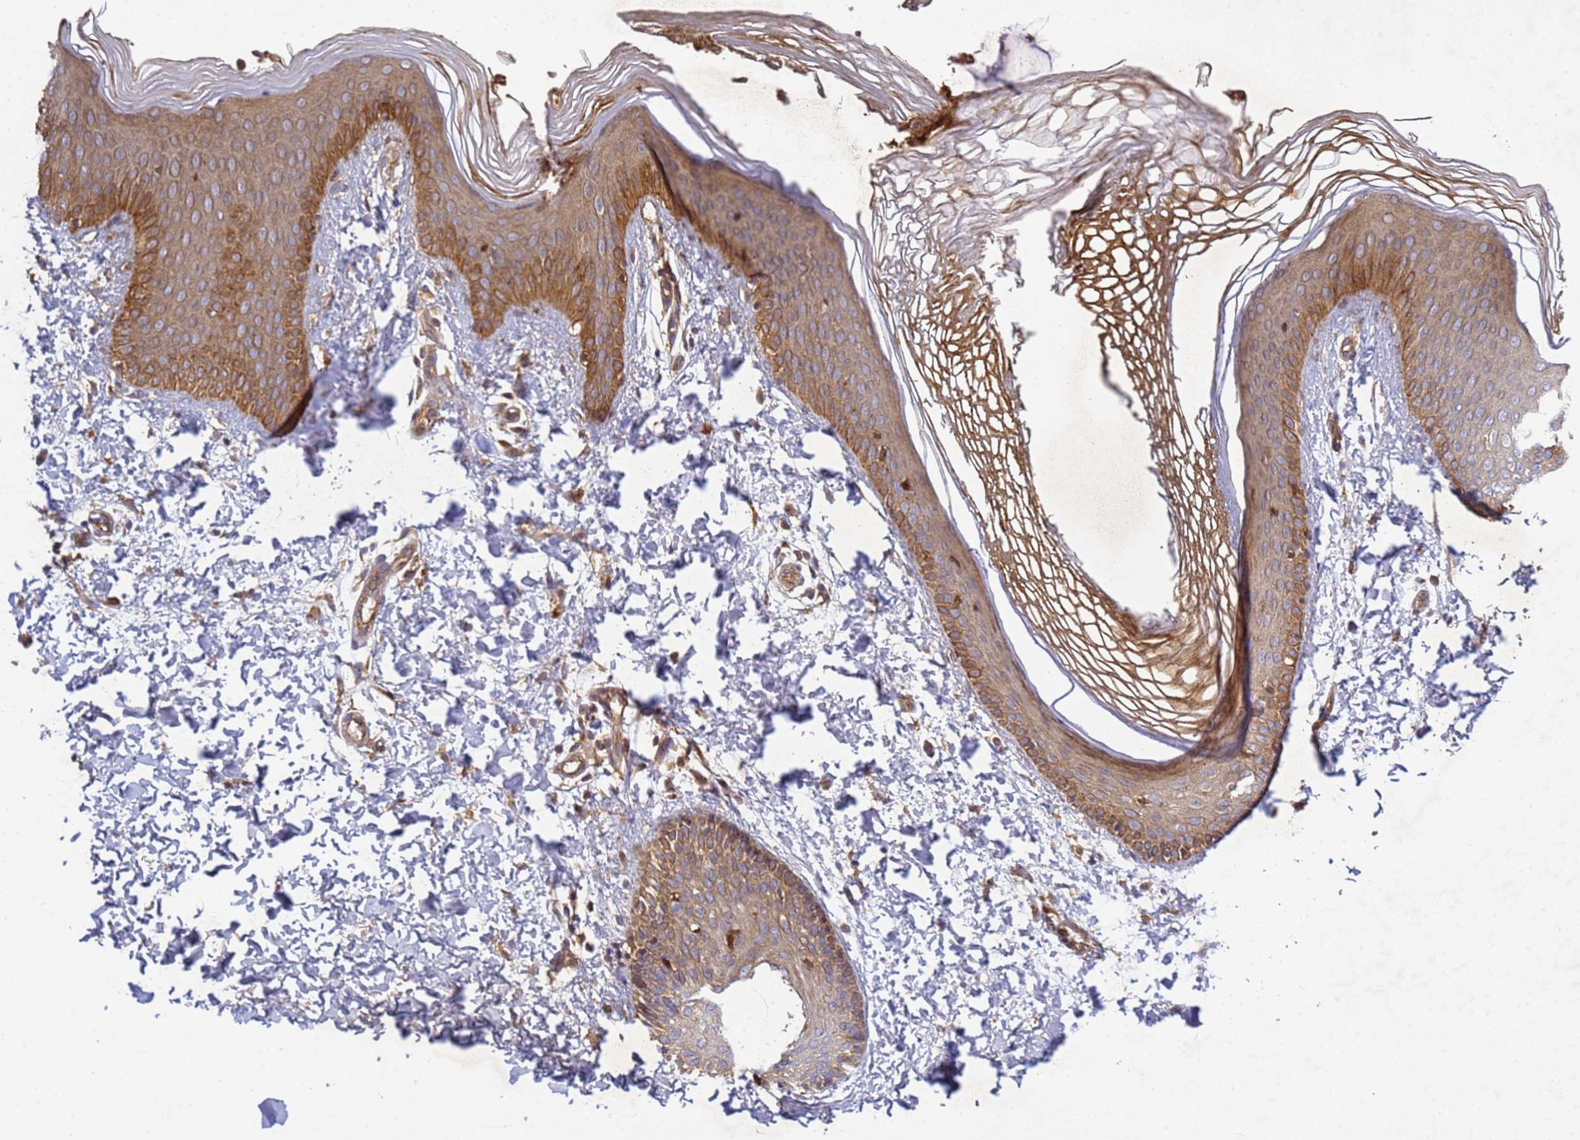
{"staining": {"intensity": "moderate", "quantity": ">75%", "location": "cytoplasmic/membranous"}, "tissue": "skin", "cell_type": "Epidermal cells", "image_type": "normal", "snomed": [{"axis": "morphology", "description": "Normal tissue, NOS"}, {"axis": "morphology", "description": "Inflammation, NOS"}, {"axis": "topography", "description": "Soft tissue"}, {"axis": "topography", "description": "Anal"}], "caption": "Immunohistochemical staining of benign skin demonstrates moderate cytoplasmic/membranous protein staining in approximately >75% of epidermal cells.", "gene": "C8orf34", "patient": {"sex": "female", "age": 15}}